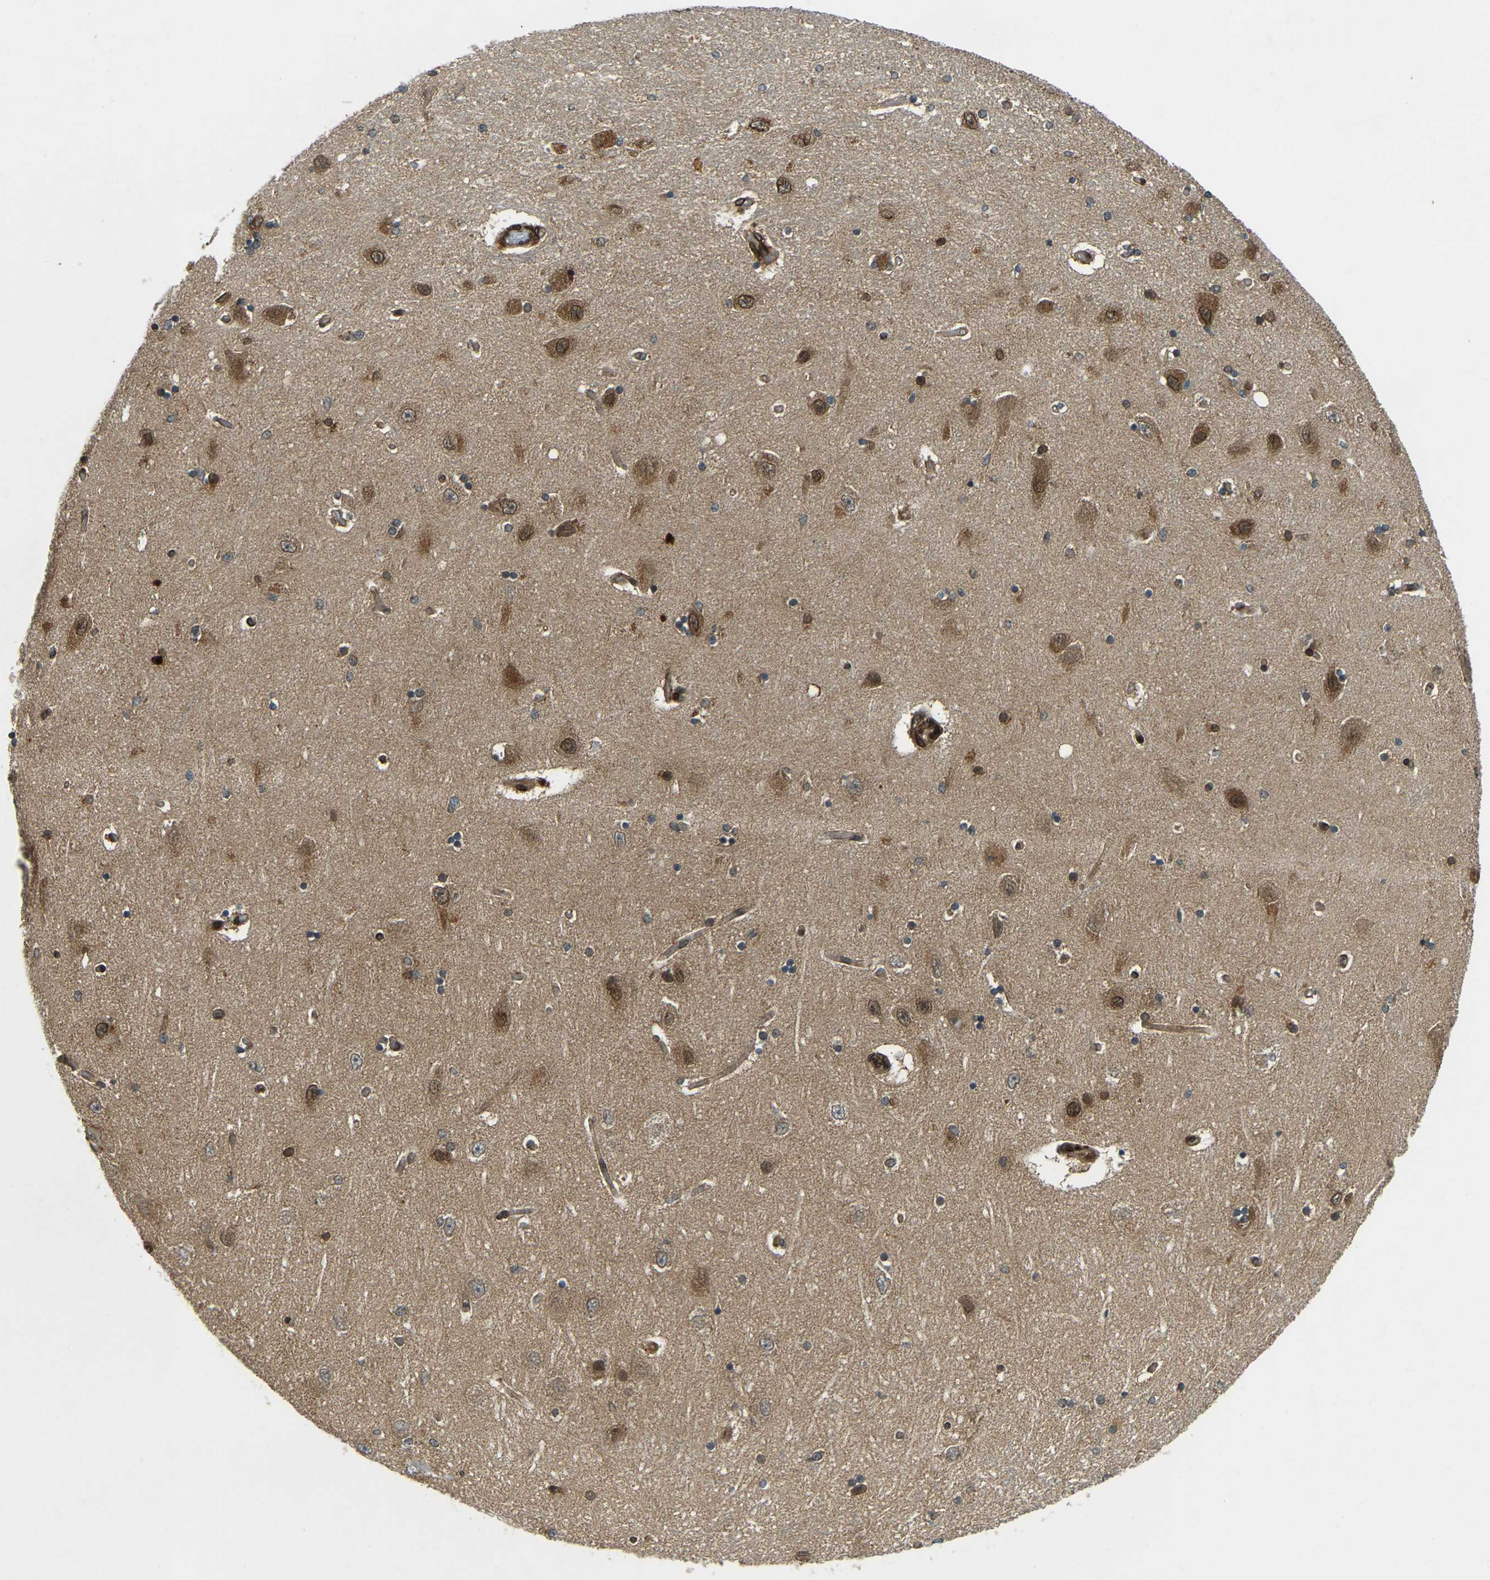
{"staining": {"intensity": "moderate", "quantity": "25%-75%", "location": "cytoplasmic/membranous,nuclear"}, "tissue": "hippocampus", "cell_type": "Glial cells", "image_type": "normal", "snomed": [{"axis": "morphology", "description": "Normal tissue, NOS"}, {"axis": "topography", "description": "Hippocampus"}], "caption": "The histopathology image exhibits a brown stain indicating the presence of a protein in the cytoplasmic/membranous,nuclear of glial cells in hippocampus.", "gene": "SYNE1", "patient": {"sex": "female", "age": 54}}